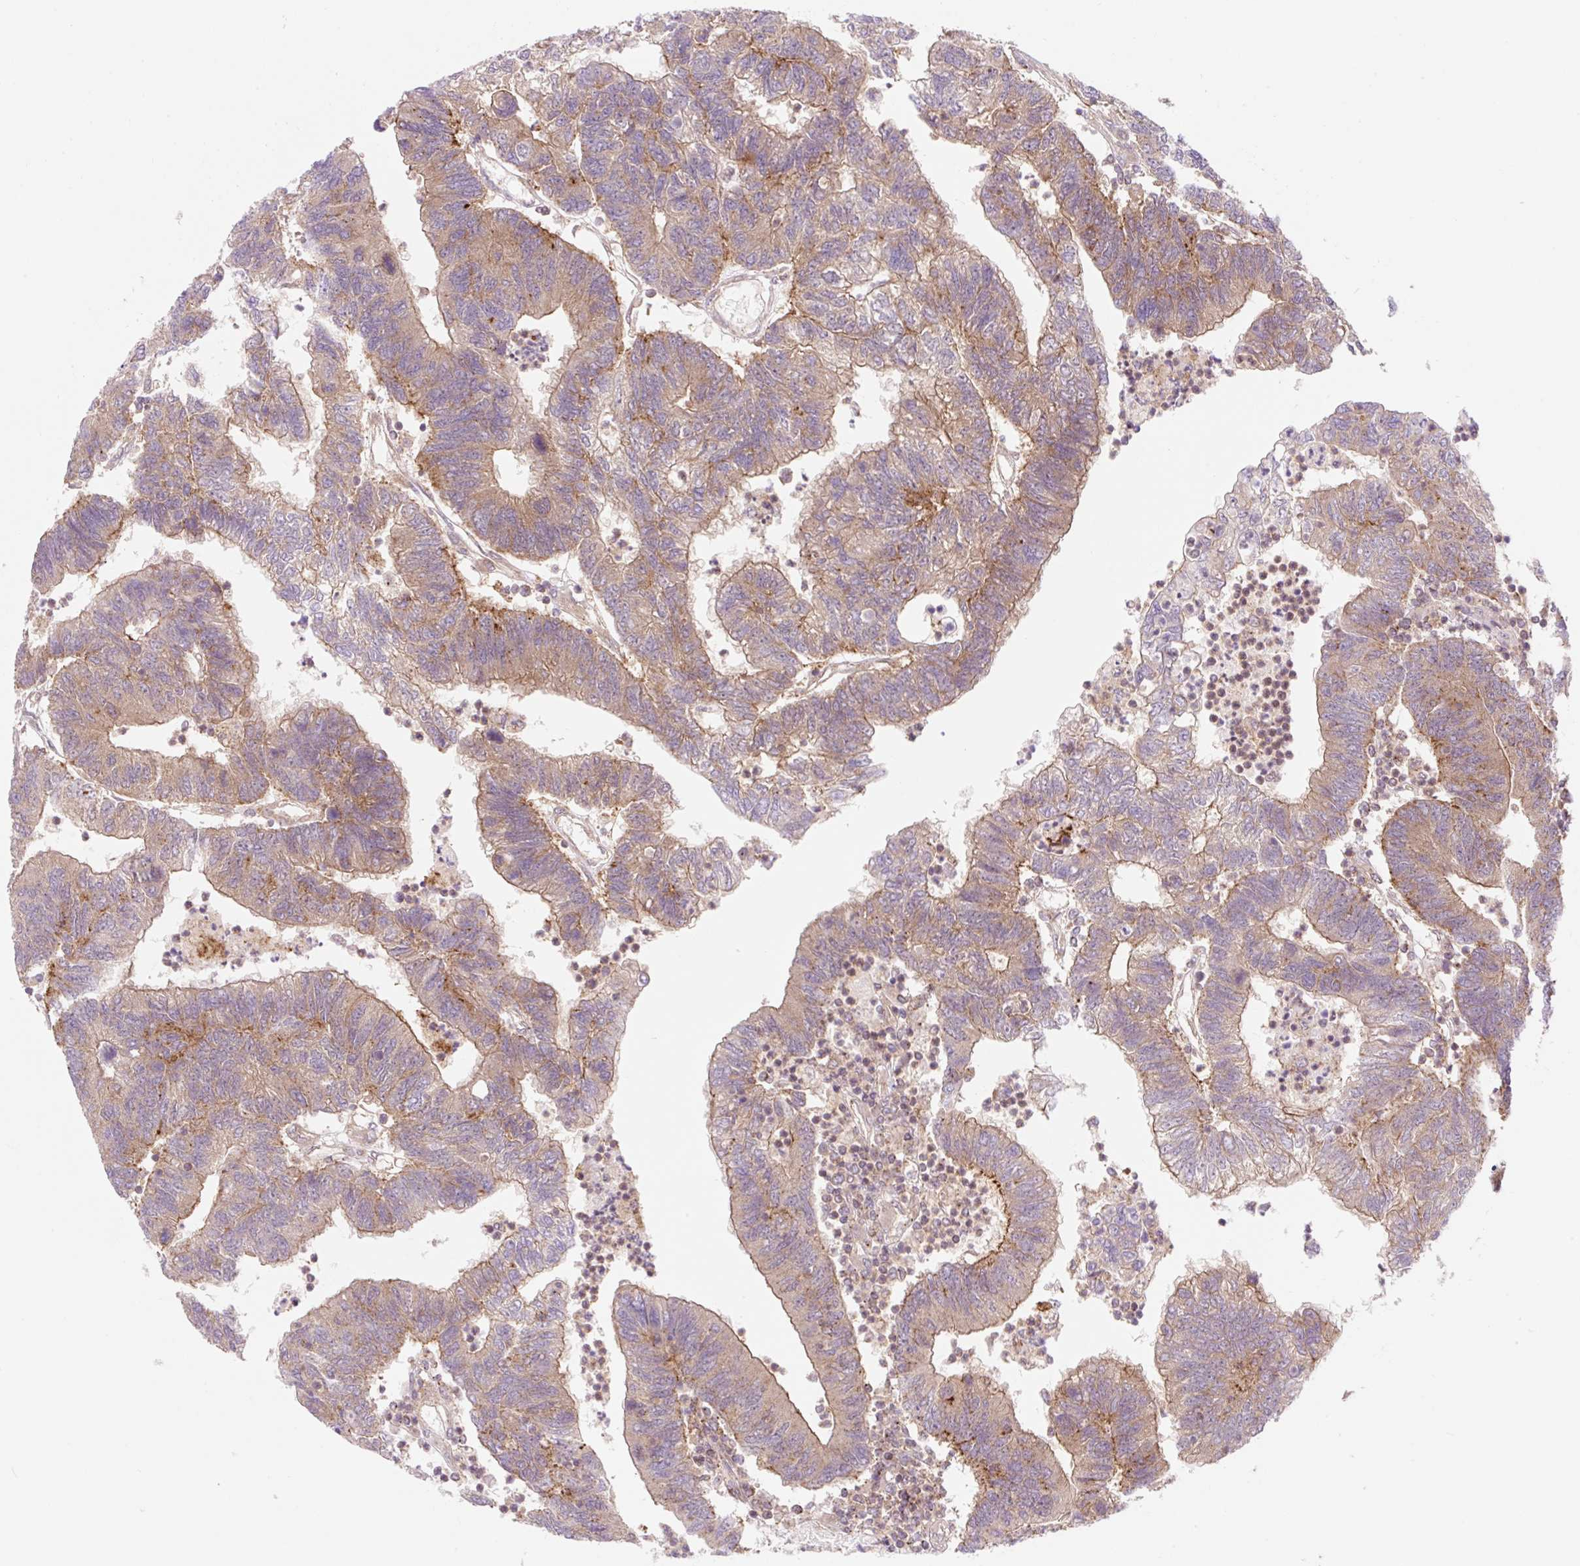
{"staining": {"intensity": "moderate", "quantity": ">75%", "location": "cytoplasmic/membranous"}, "tissue": "colorectal cancer", "cell_type": "Tumor cells", "image_type": "cancer", "snomed": [{"axis": "morphology", "description": "Adenocarcinoma, NOS"}, {"axis": "topography", "description": "Colon"}], "caption": "Protein staining of colorectal cancer (adenocarcinoma) tissue displays moderate cytoplasmic/membranous staining in about >75% of tumor cells.", "gene": "VPS4A", "patient": {"sex": "female", "age": 48}}